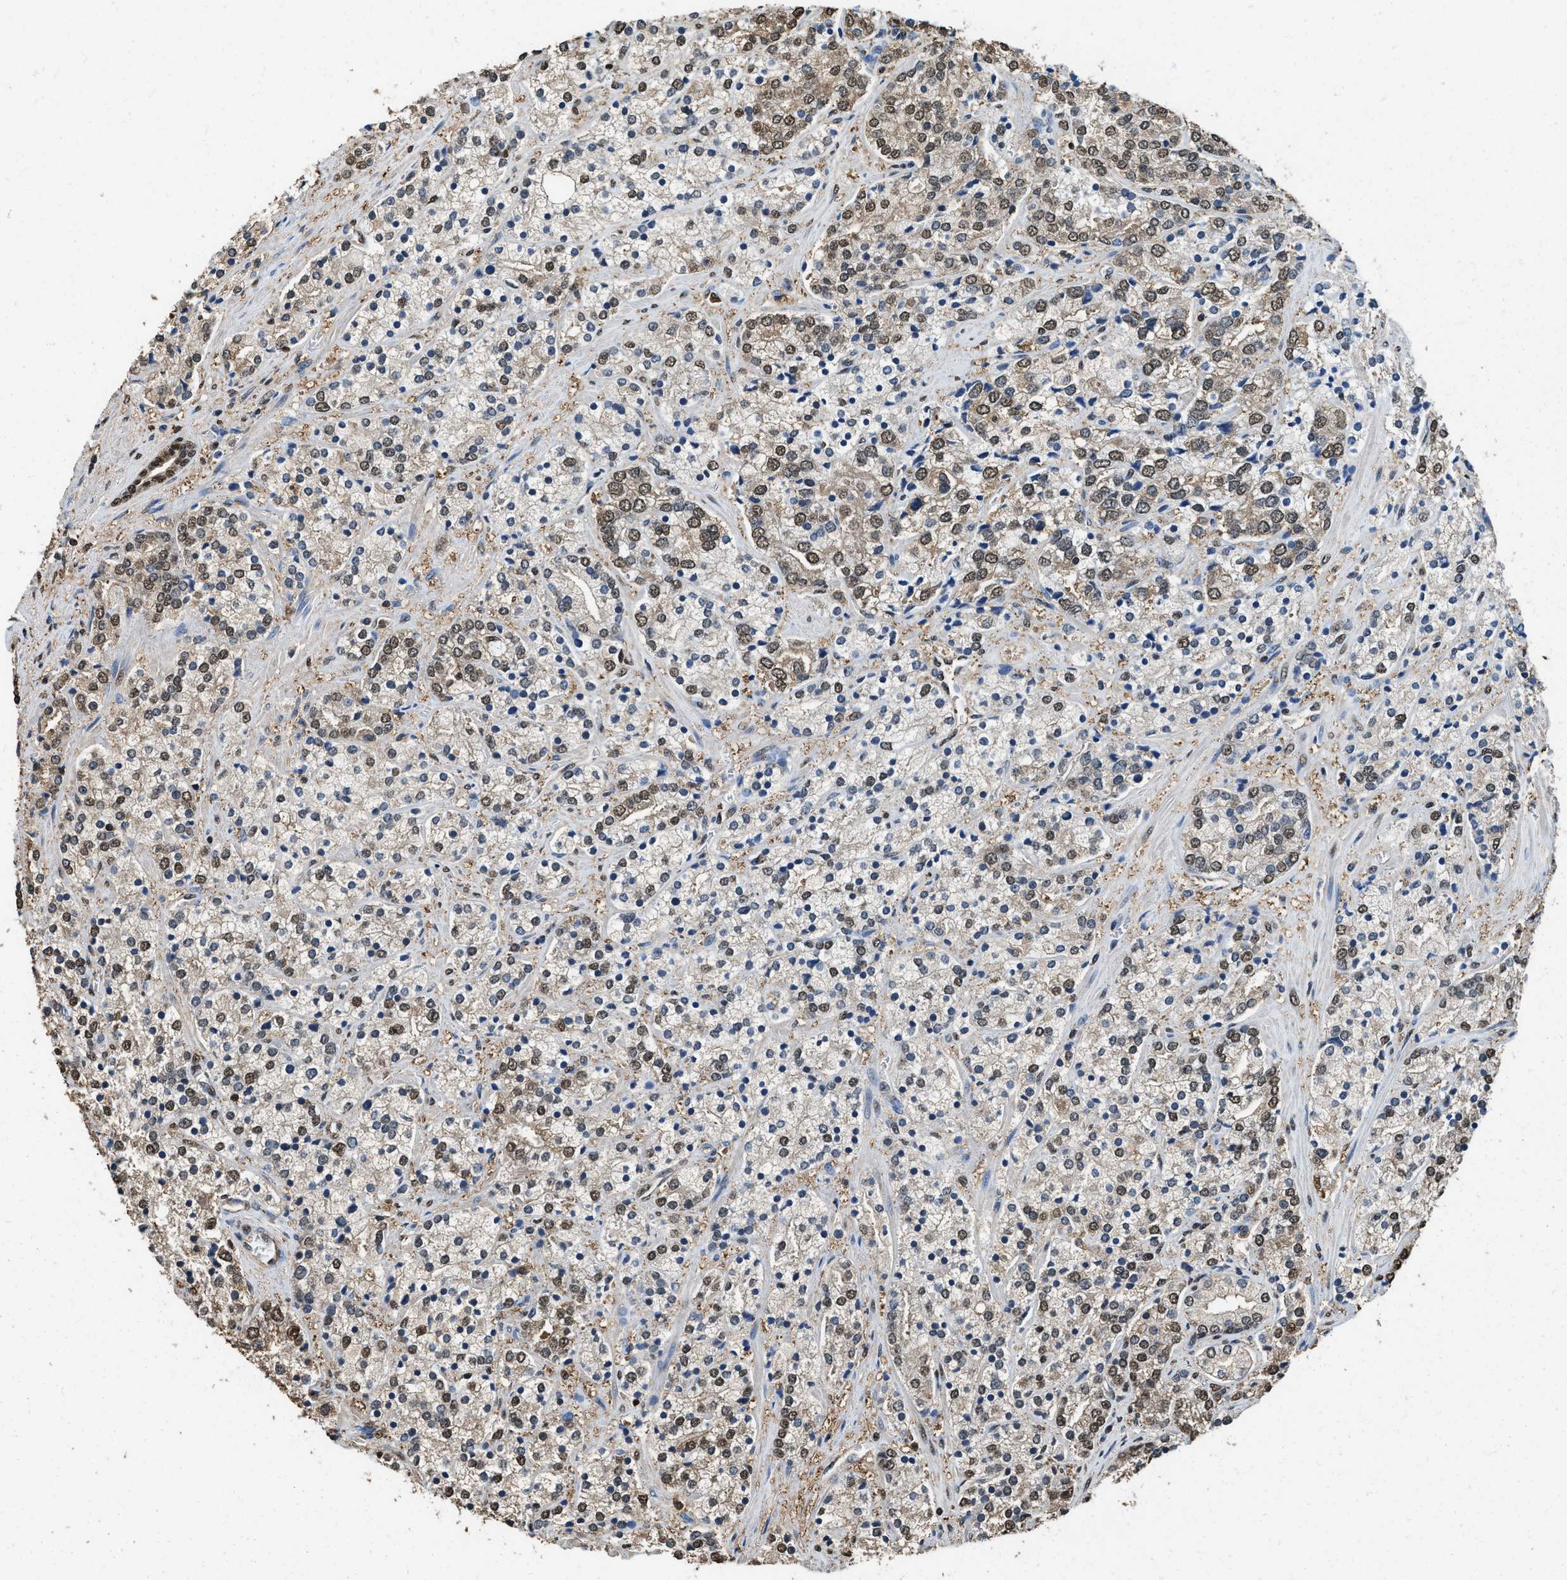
{"staining": {"intensity": "moderate", "quantity": "25%-75%", "location": "cytoplasmic/membranous,nuclear"}, "tissue": "prostate cancer", "cell_type": "Tumor cells", "image_type": "cancer", "snomed": [{"axis": "morphology", "description": "Adenocarcinoma, High grade"}, {"axis": "topography", "description": "Prostate"}], "caption": "A brown stain highlights moderate cytoplasmic/membranous and nuclear staining of a protein in prostate adenocarcinoma (high-grade) tumor cells.", "gene": "GAPDH", "patient": {"sex": "male", "age": 71}}